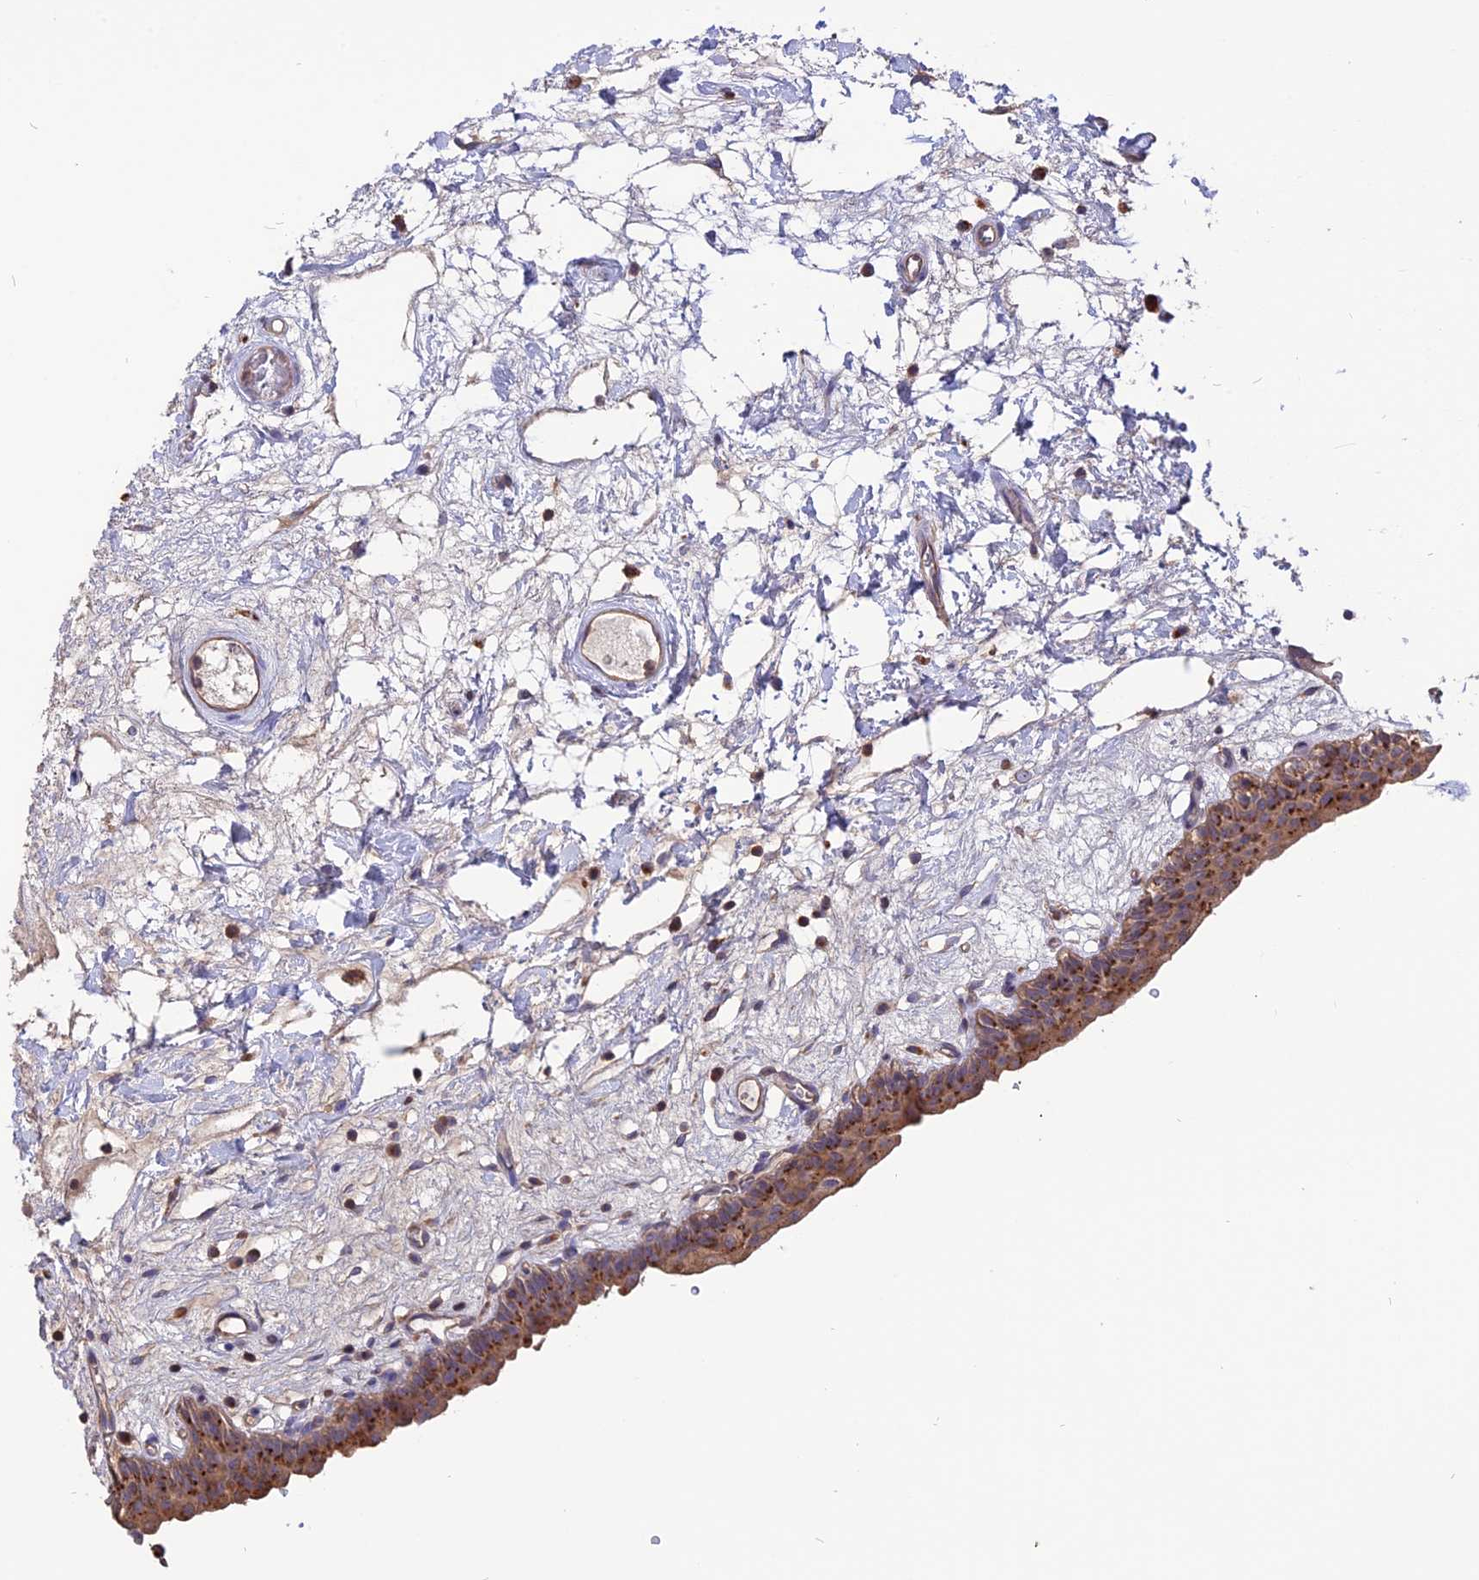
{"staining": {"intensity": "moderate", "quantity": ">75%", "location": "cytoplasmic/membranous"}, "tissue": "urinary bladder", "cell_type": "Urothelial cells", "image_type": "normal", "snomed": [{"axis": "morphology", "description": "Normal tissue, NOS"}, {"axis": "topography", "description": "Urinary bladder"}], "caption": "Immunohistochemical staining of unremarkable human urinary bladder displays >75% levels of moderate cytoplasmic/membranous protein staining in about >75% of urothelial cells. Using DAB (3,3'-diaminobenzidine) (brown) and hematoxylin (blue) stains, captured at high magnification using brightfield microscopy.", "gene": "CARMIL2", "patient": {"sex": "male", "age": 83}}